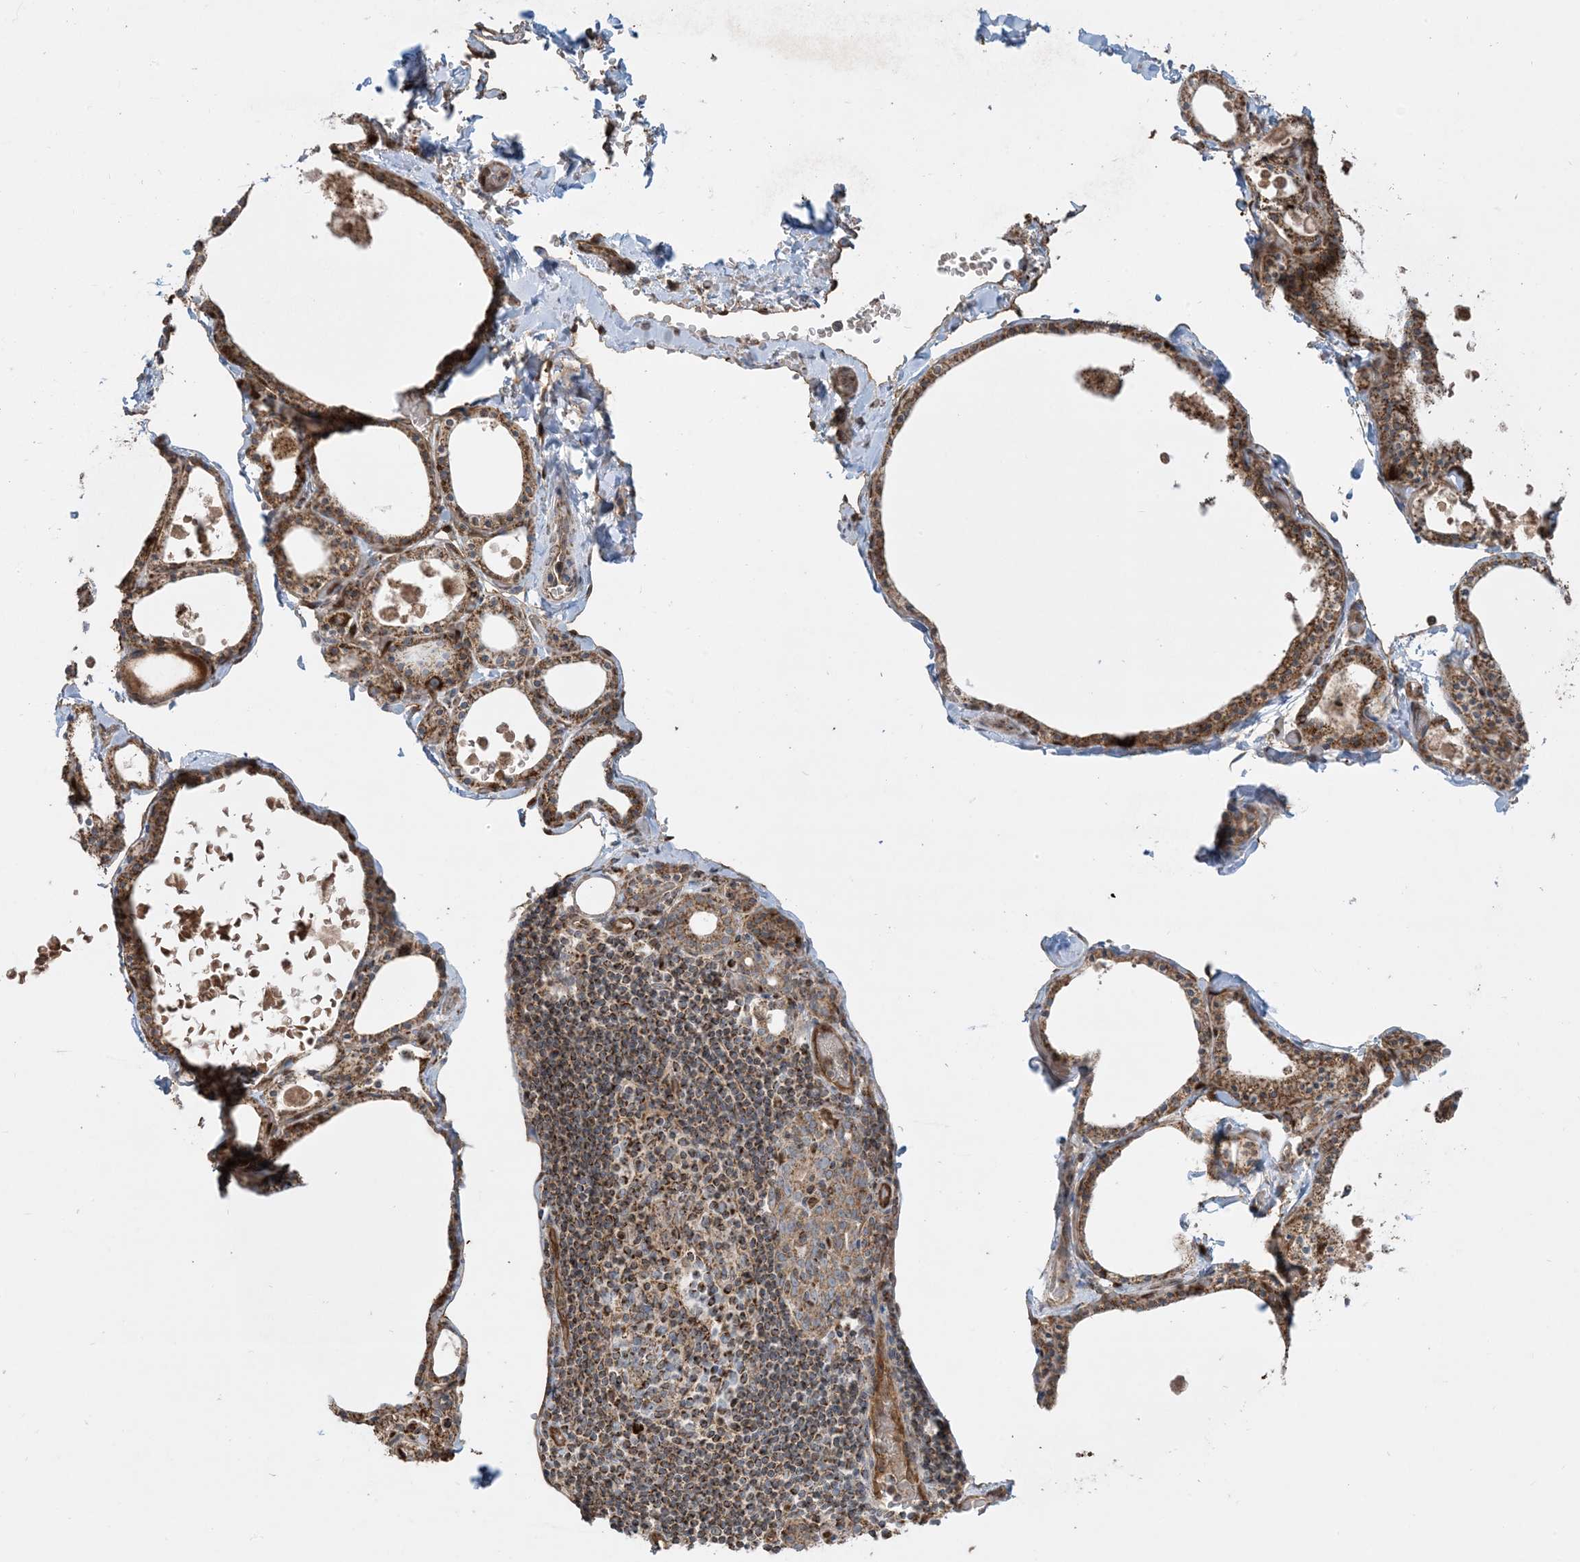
{"staining": {"intensity": "strong", "quantity": ">75%", "location": "cytoplasmic/membranous"}, "tissue": "thyroid gland", "cell_type": "Glandular cells", "image_type": "normal", "snomed": [{"axis": "morphology", "description": "Normal tissue, NOS"}, {"axis": "topography", "description": "Thyroid gland"}], "caption": "Immunohistochemistry (IHC) (DAB) staining of unremarkable human thyroid gland displays strong cytoplasmic/membranous protein positivity in about >75% of glandular cells.", "gene": "PPM1F", "patient": {"sex": "male", "age": 56}}